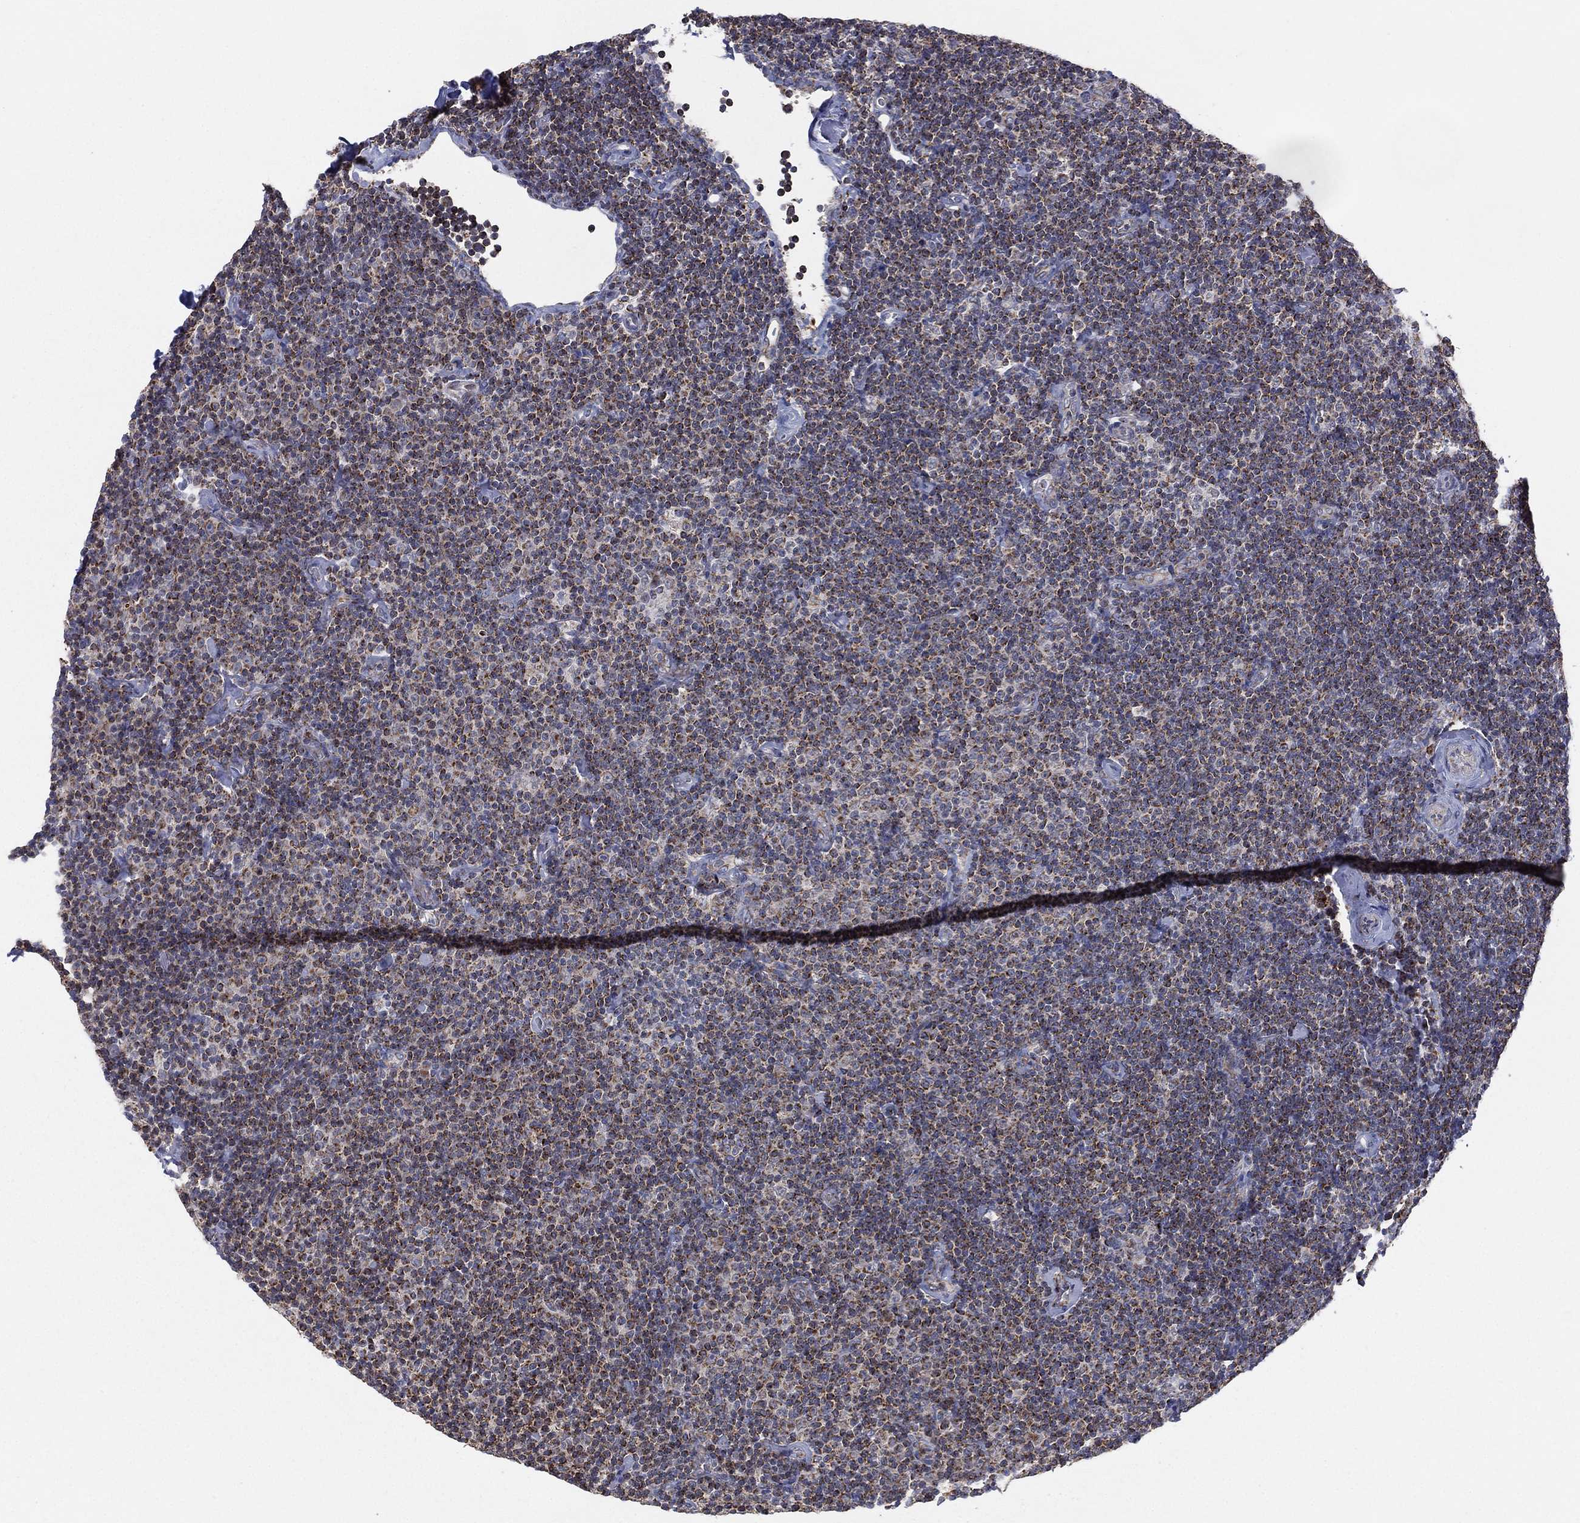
{"staining": {"intensity": "moderate", "quantity": "25%-75%", "location": "cytoplasmic/membranous"}, "tissue": "lymphoma", "cell_type": "Tumor cells", "image_type": "cancer", "snomed": [{"axis": "morphology", "description": "Malignant lymphoma, non-Hodgkin's type, Low grade"}, {"axis": "topography", "description": "Lymph node"}], "caption": "Protein expression analysis of human low-grade malignant lymphoma, non-Hodgkin's type reveals moderate cytoplasmic/membranous expression in approximately 25%-75% of tumor cells. The protein of interest is shown in brown color, while the nuclei are stained blue.", "gene": "PSMG4", "patient": {"sex": "male", "age": 81}}